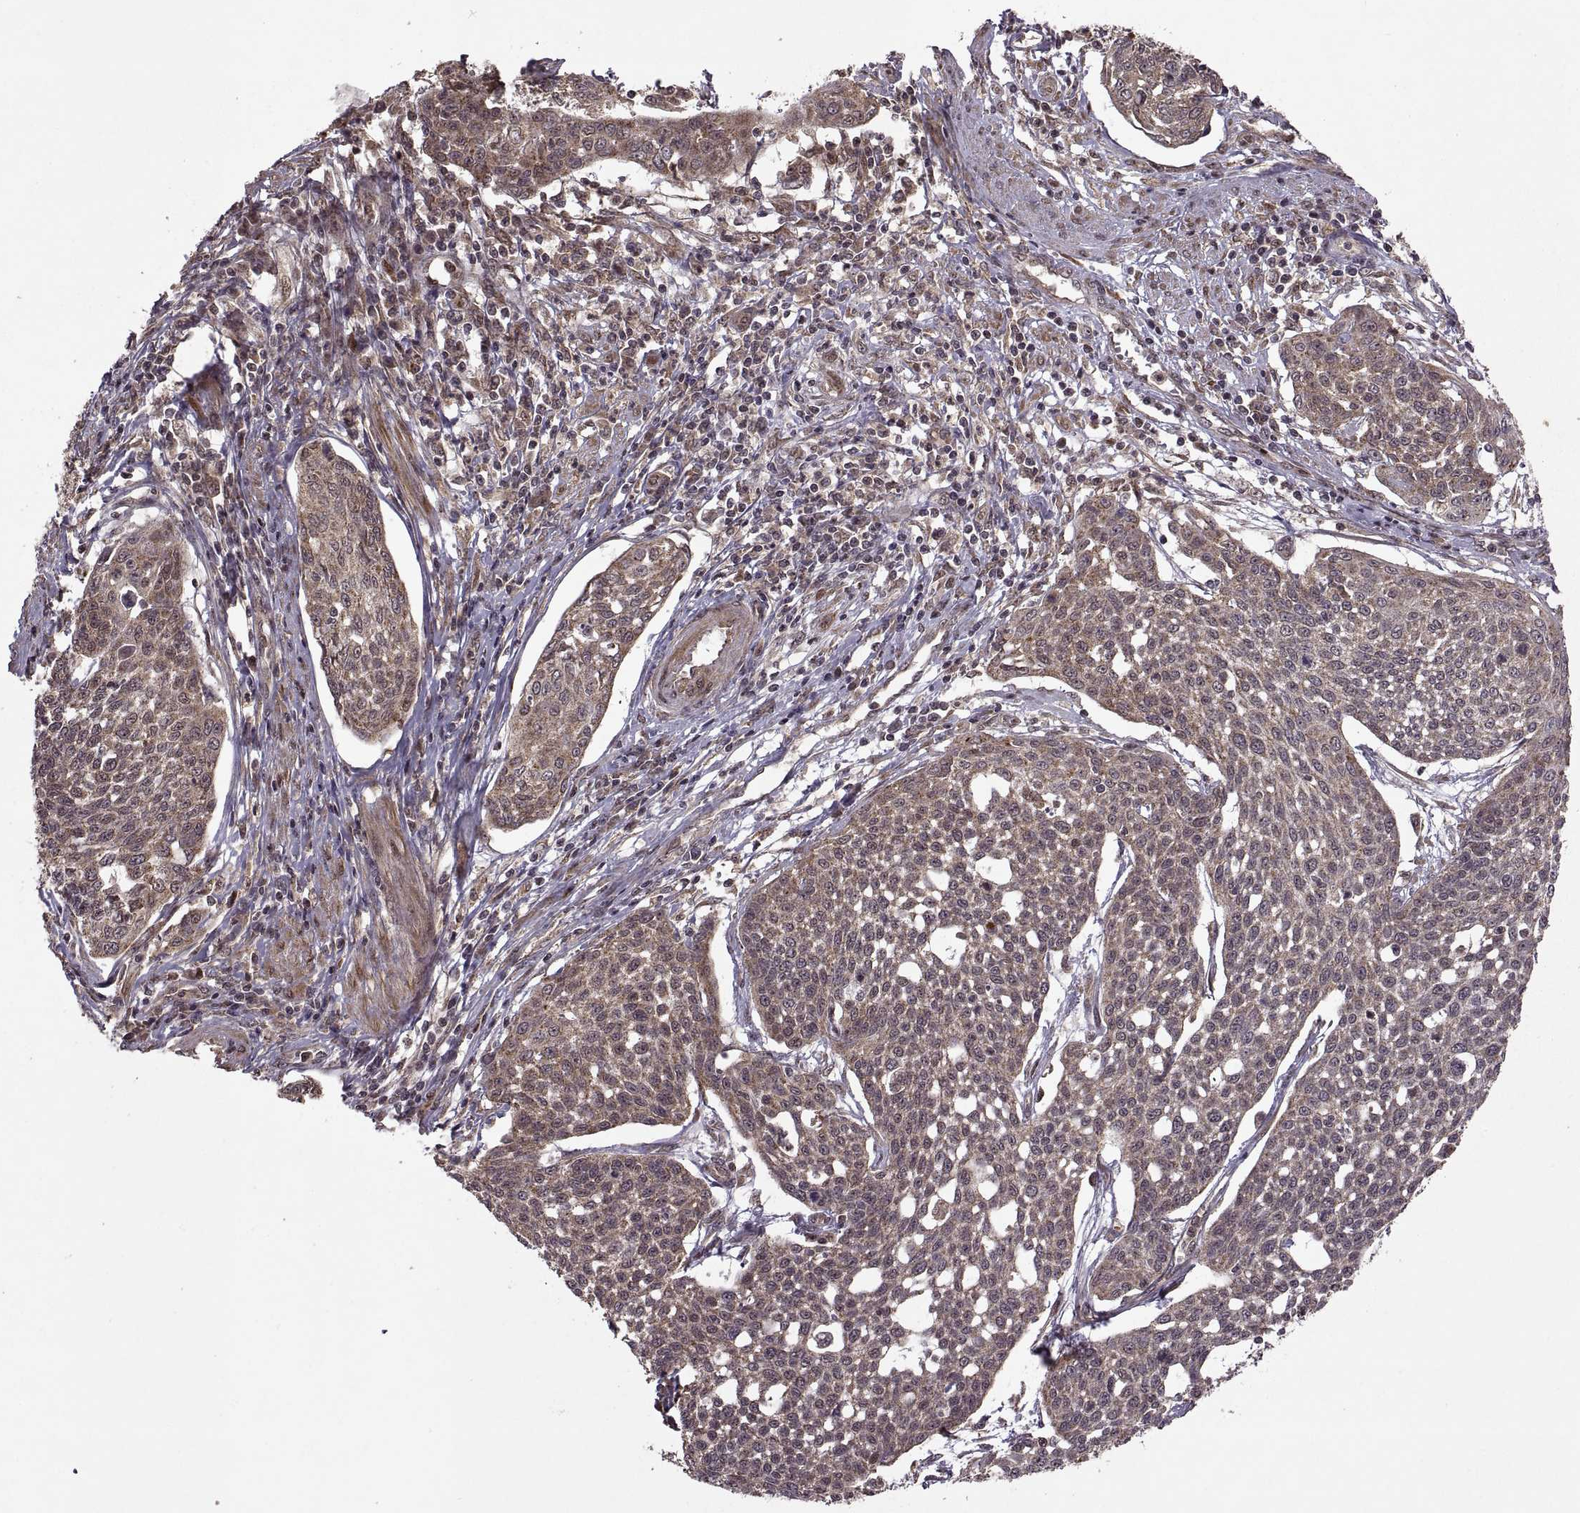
{"staining": {"intensity": "weak", "quantity": ">75%", "location": "cytoplasmic/membranous"}, "tissue": "cervical cancer", "cell_type": "Tumor cells", "image_type": "cancer", "snomed": [{"axis": "morphology", "description": "Squamous cell carcinoma, NOS"}, {"axis": "topography", "description": "Cervix"}], "caption": "Immunohistochemical staining of human cervical cancer shows weak cytoplasmic/membranous protein staining in approximately >75% of tumor cells. (brown staining indicates protein expression, while blue staining denotes nuclei).", "gene": "PTOV1", "patient": {"sex": "female", "age": 34}}